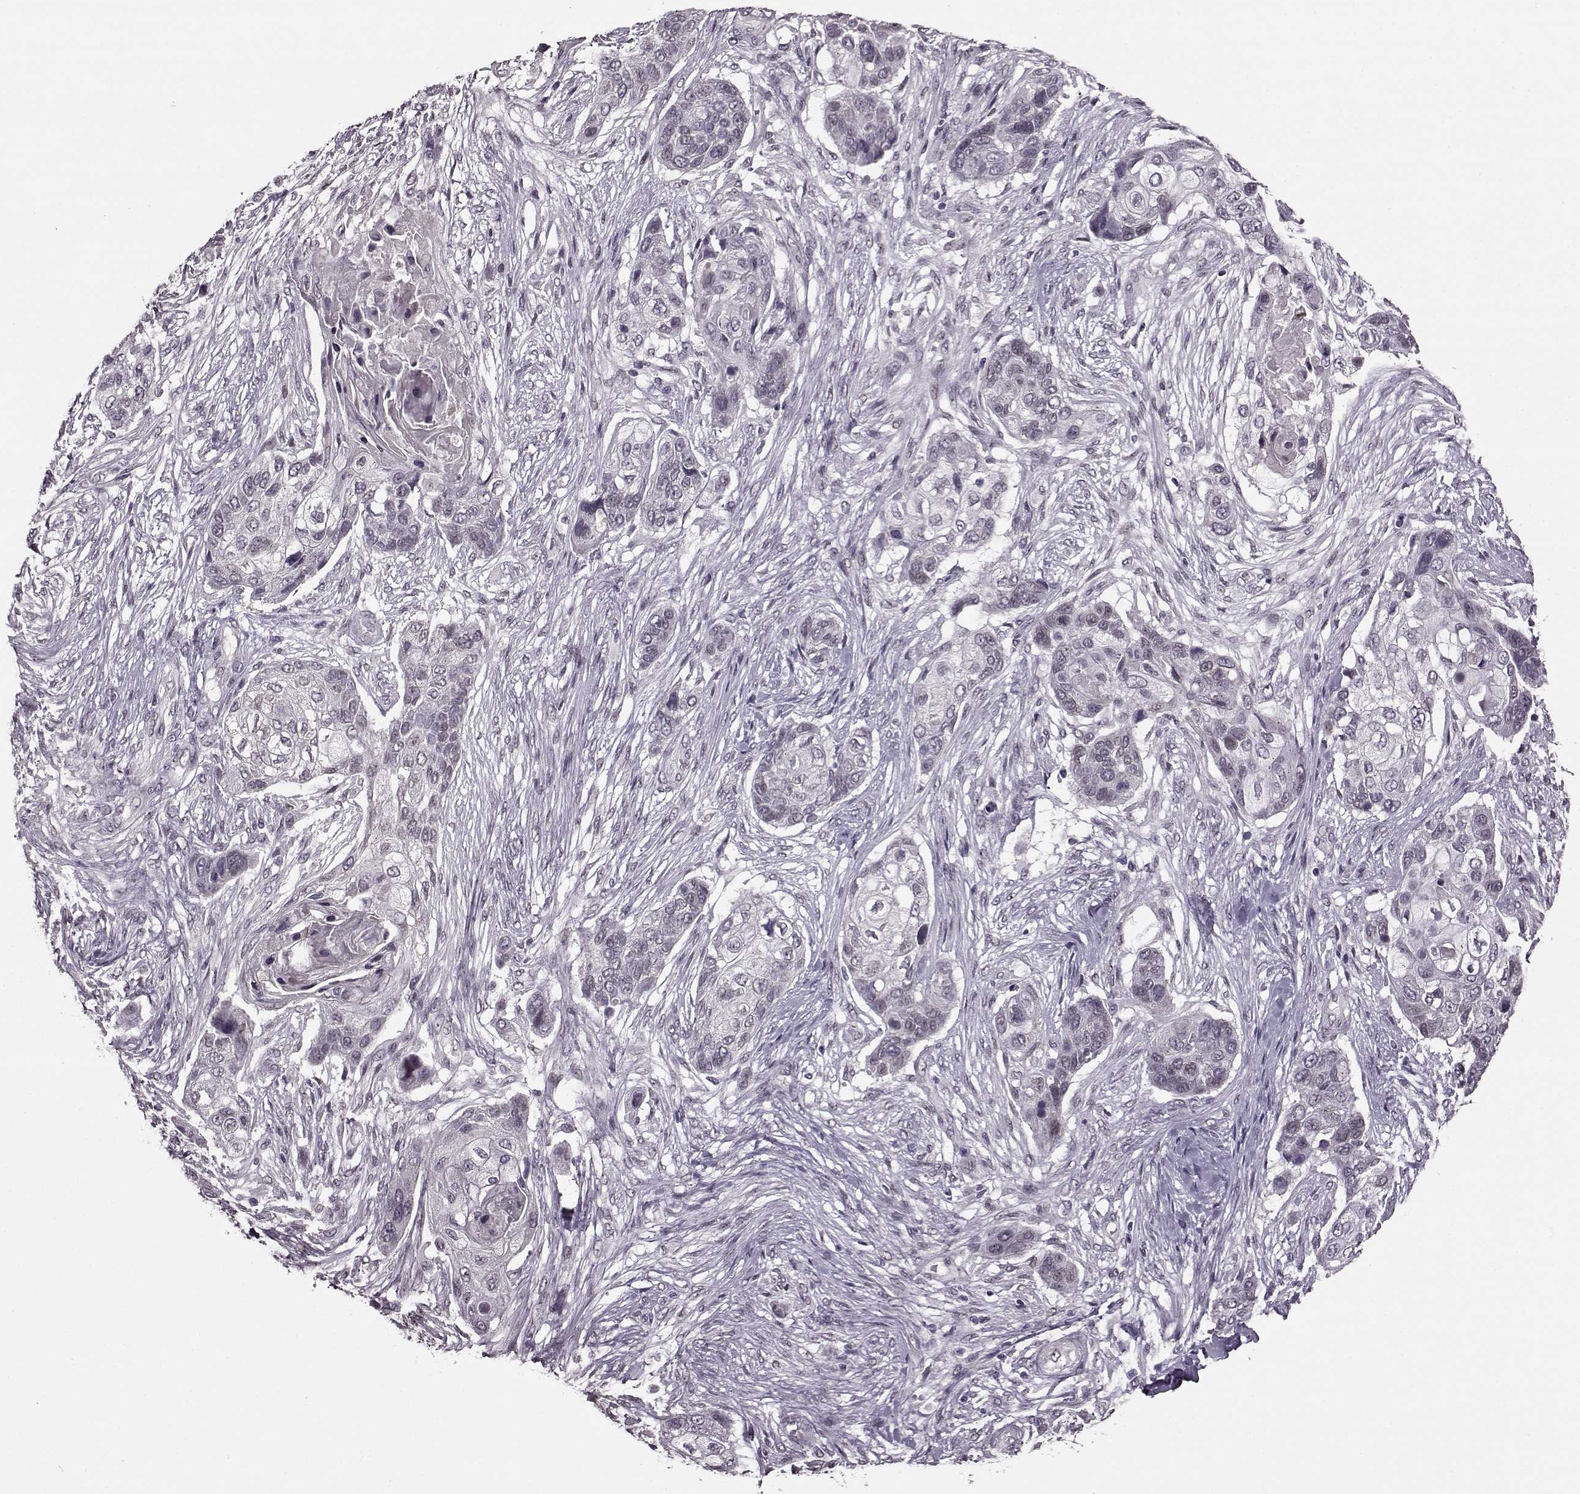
{"staining": {"intensity": "negative", "quantity": "none", "location": "none"}, "tissue": "lung cancer", "cell_type": "Tumor cells", "image_type": "cancer", "snomed": [{"axis": "morphology", "description": "Squamous cell carcinoma, NOS"}, {"axis": "topography", "description": "Lung"}], "caption": "A high-resolution photomicrograph shows IHC staining of lung cancer (squamous cell carcinoma), which demonstrates no significant staining in tumor cells. The staining is performed using DAB (3,3'-diaminobenzidine) brown chromogen with nuclei counter-stained in using hematoxylin.", "gene": "STX1B", "patient": {"sex": "male", "age": 69}}